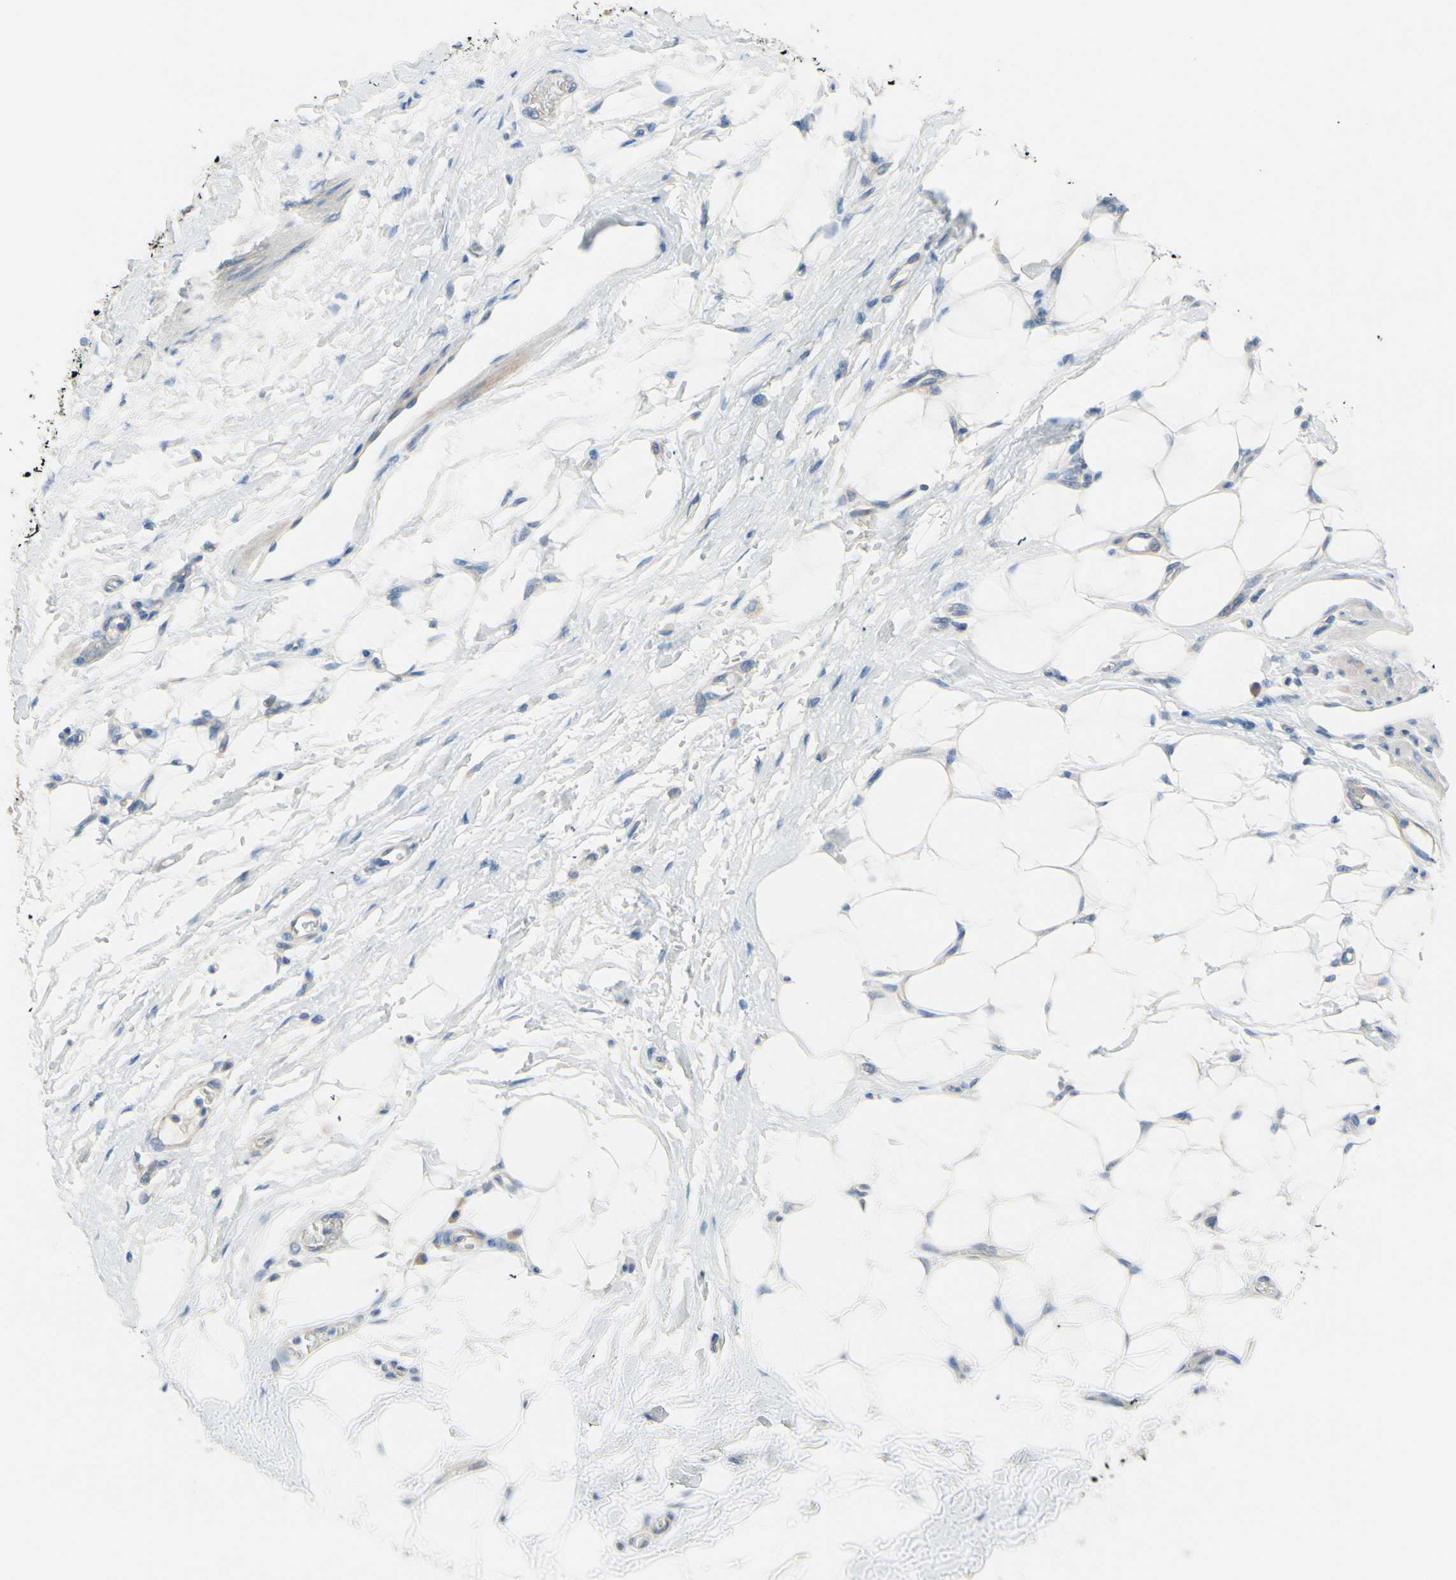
{"staining": {"intensity": "negative", "quantity": "none", "location": "none"}, "tissue": "adipose tissue", "cell_type": "Adipocytes", "image_type": "normal", "snomed": [{"axis": "morphology", "description": "Normal tissue, NOS"}, {"axis": "morphology", "description": "Urothelial carcinoma, High grade"}, {"axis": "topography", "description": "Vascular tissue"}, {"axis": "topography", "description": "Urinary bladder"}], "caption": "An immunohistochemistry micrograph of normal adipose tissue is shown. There is no staining in adipocytes of adipose tissue.", "gene": "FCER2", "patient": {"sex": "female", "age": 56}}